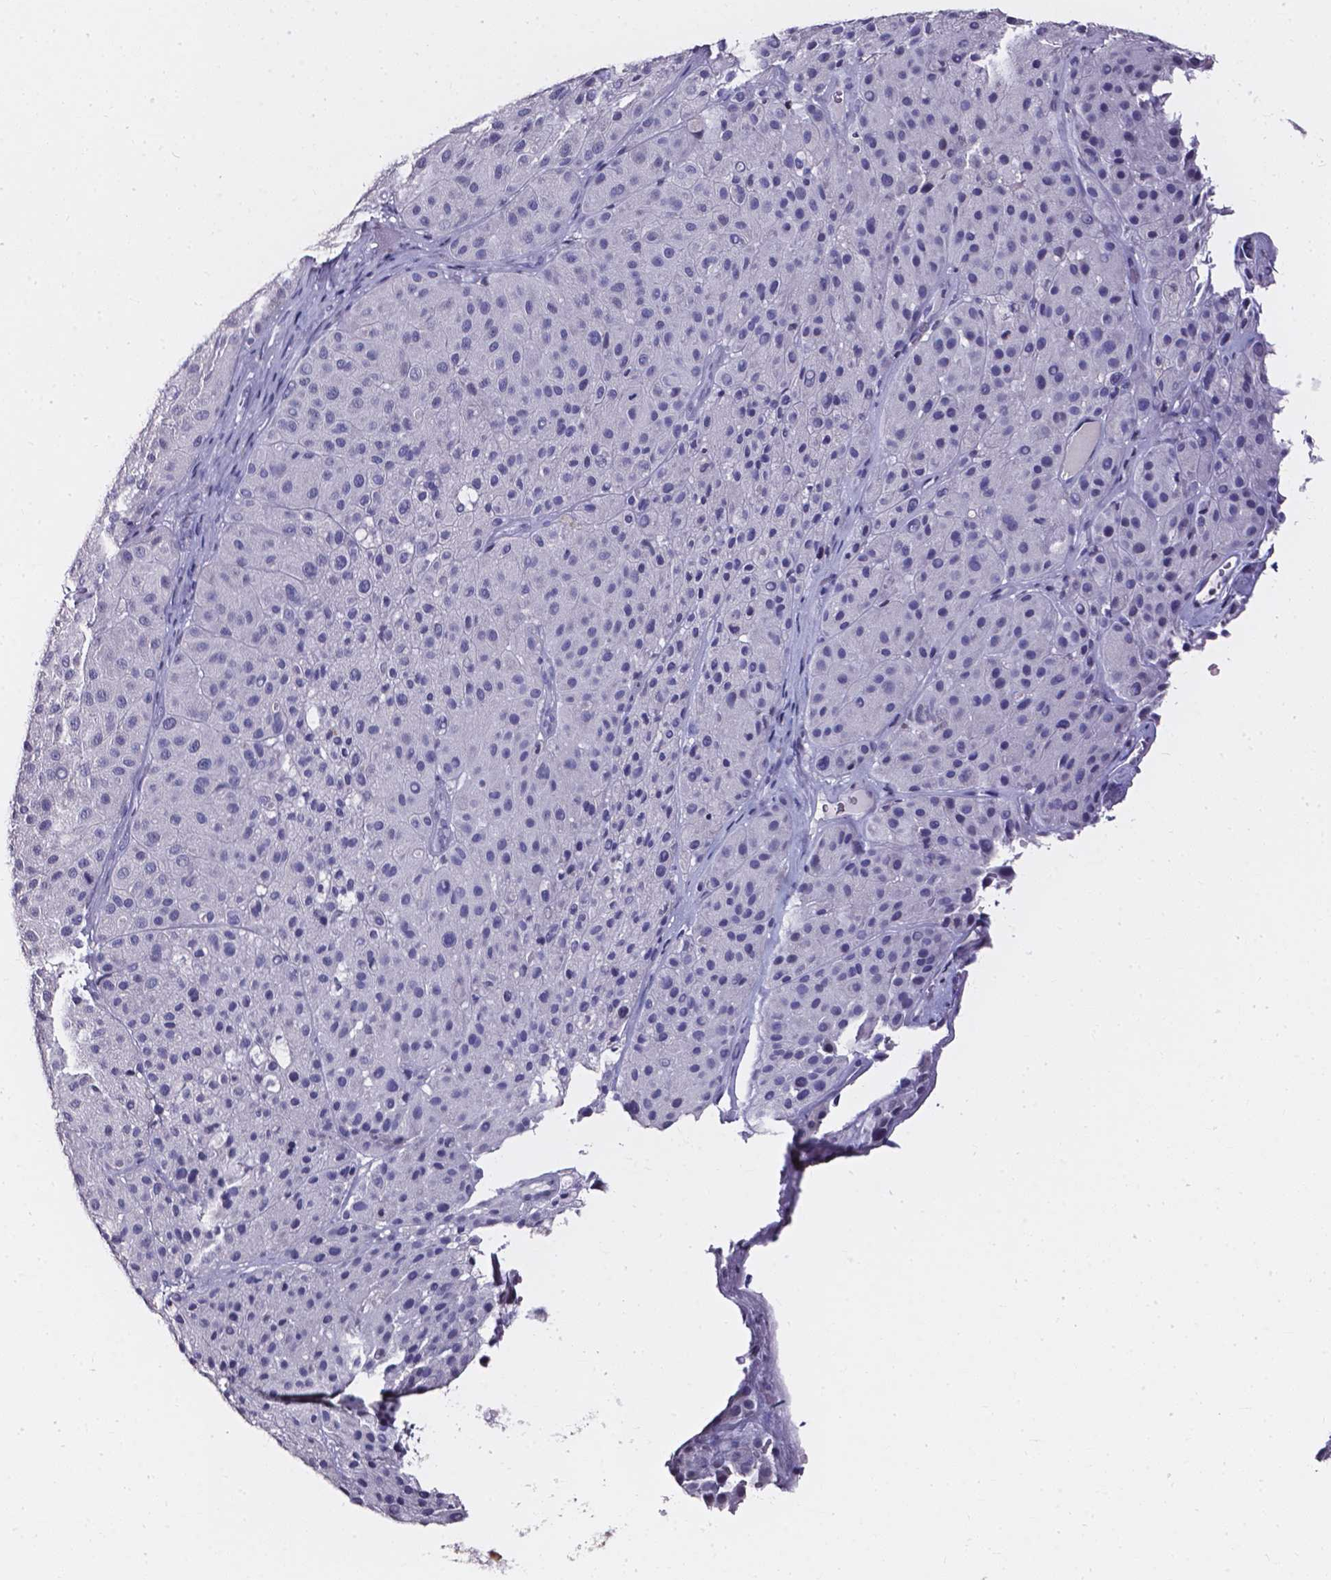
{"staining": {"intensity": "negative", "quantity": "none", "location": "none"}, "tissue": "melanoma", "cell_type": "Tumor cells", "image_type": "cancer", "snomed": [{"axis": "morphology", "description": "Malignant melanoma, Metastatic site"}, {"axis": "topography", "description": "Smooth muscle"}], "caption": "This photomicrograph is of melanoma stained with immunohistochemistry (IHC) to label a protein in brown with the nuclei are counter-stained blue. There is no positivity in tumor cells.", "gene": "AKR1B10", "patient": {"sex": "male", "age": 41}}